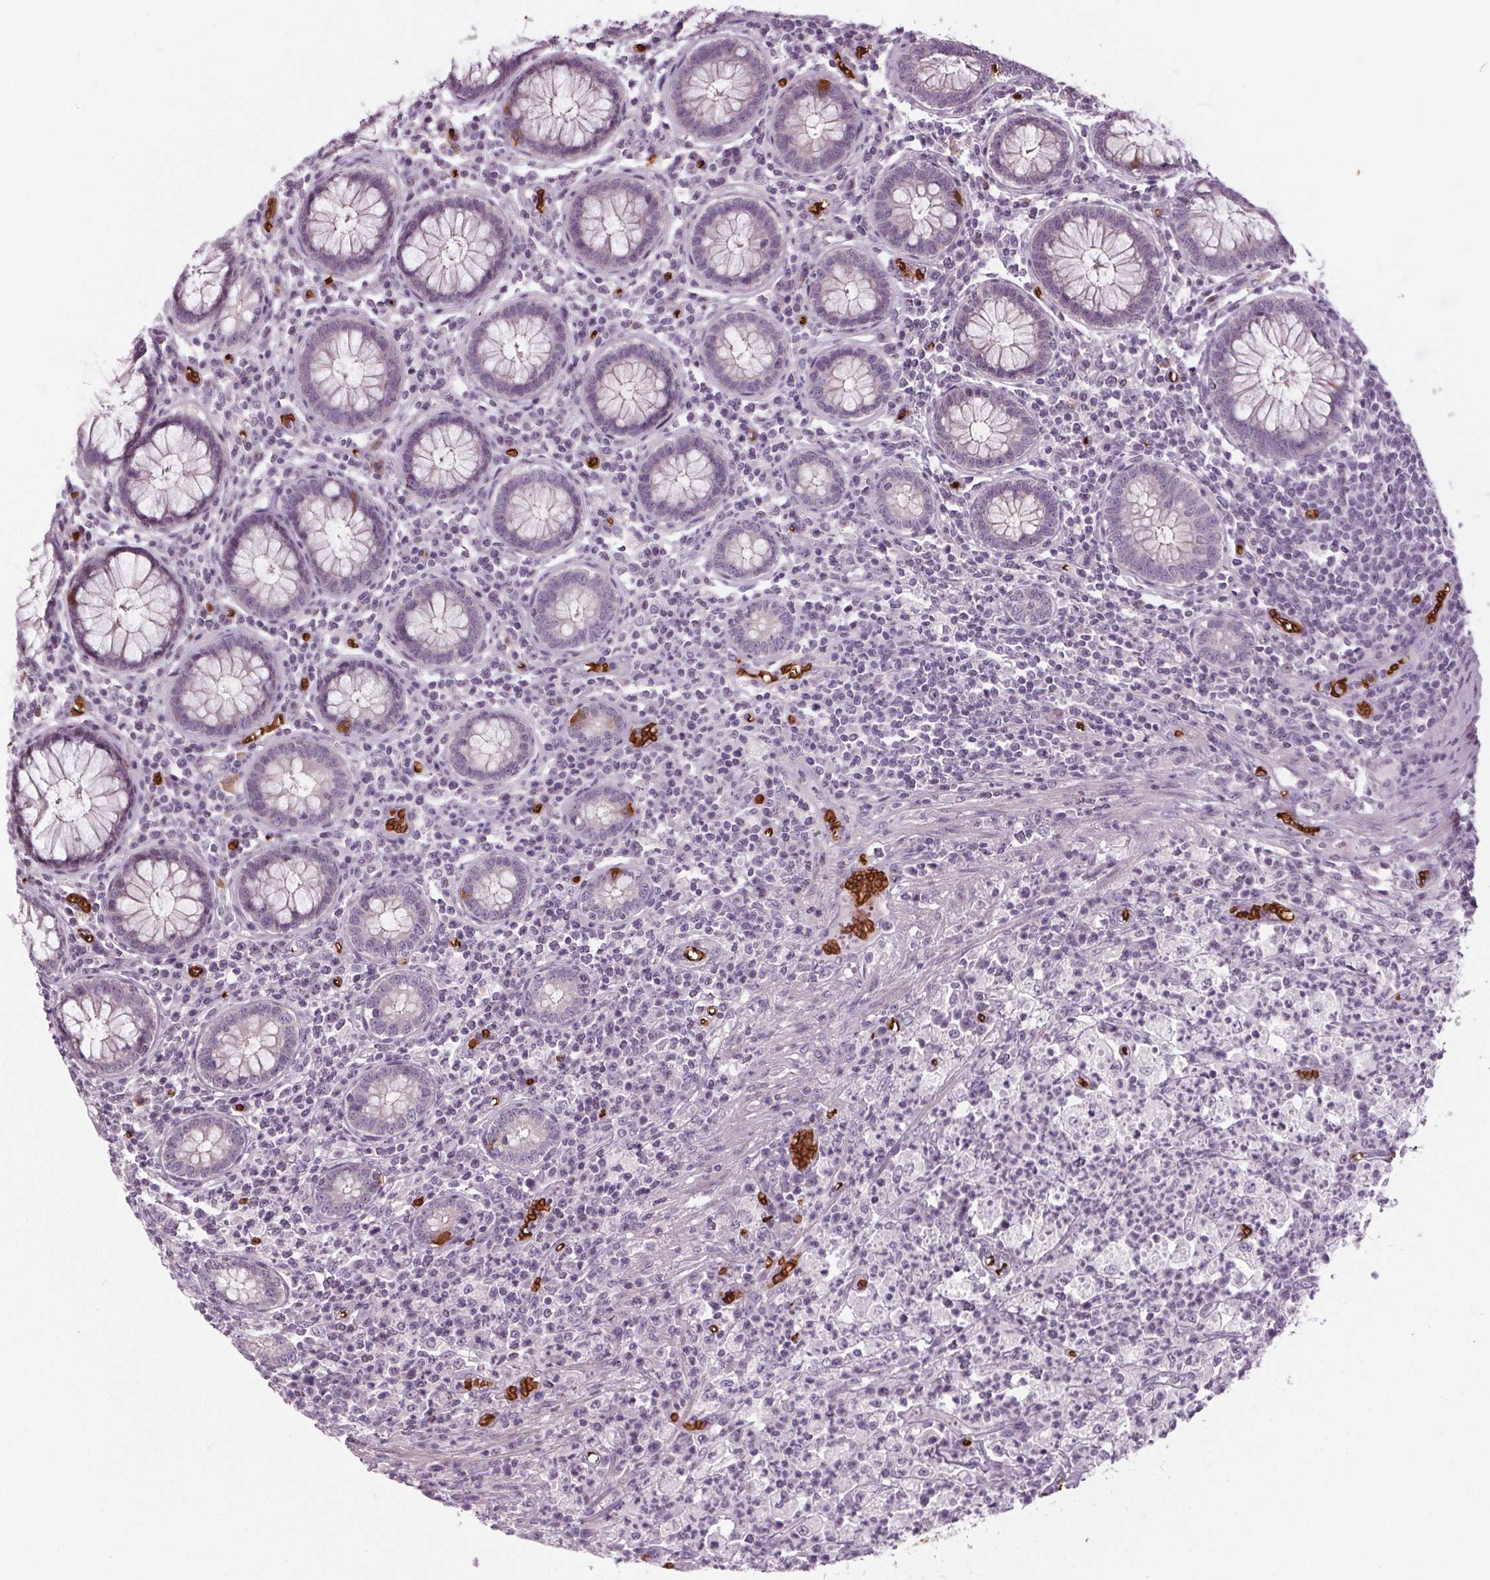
{"staining": {"intensity": "negative", "quantity": "none", "location": "none"}, "tissue": "colorectal cancer", "cell_type": "Tumor cells", "image_type": "cancer", "snomed": [{"axis": "morphology", "description": "Adenocarcinoma, NOS"}, {"axis": "topography", "description": "Colon"}], "caption": "DAB immunohistochemical staining of human colorectal cancer displays no significant expression in tumor cells.", "gene": "SLC4A1", "patient": {"sex": "male", "age": 65}}